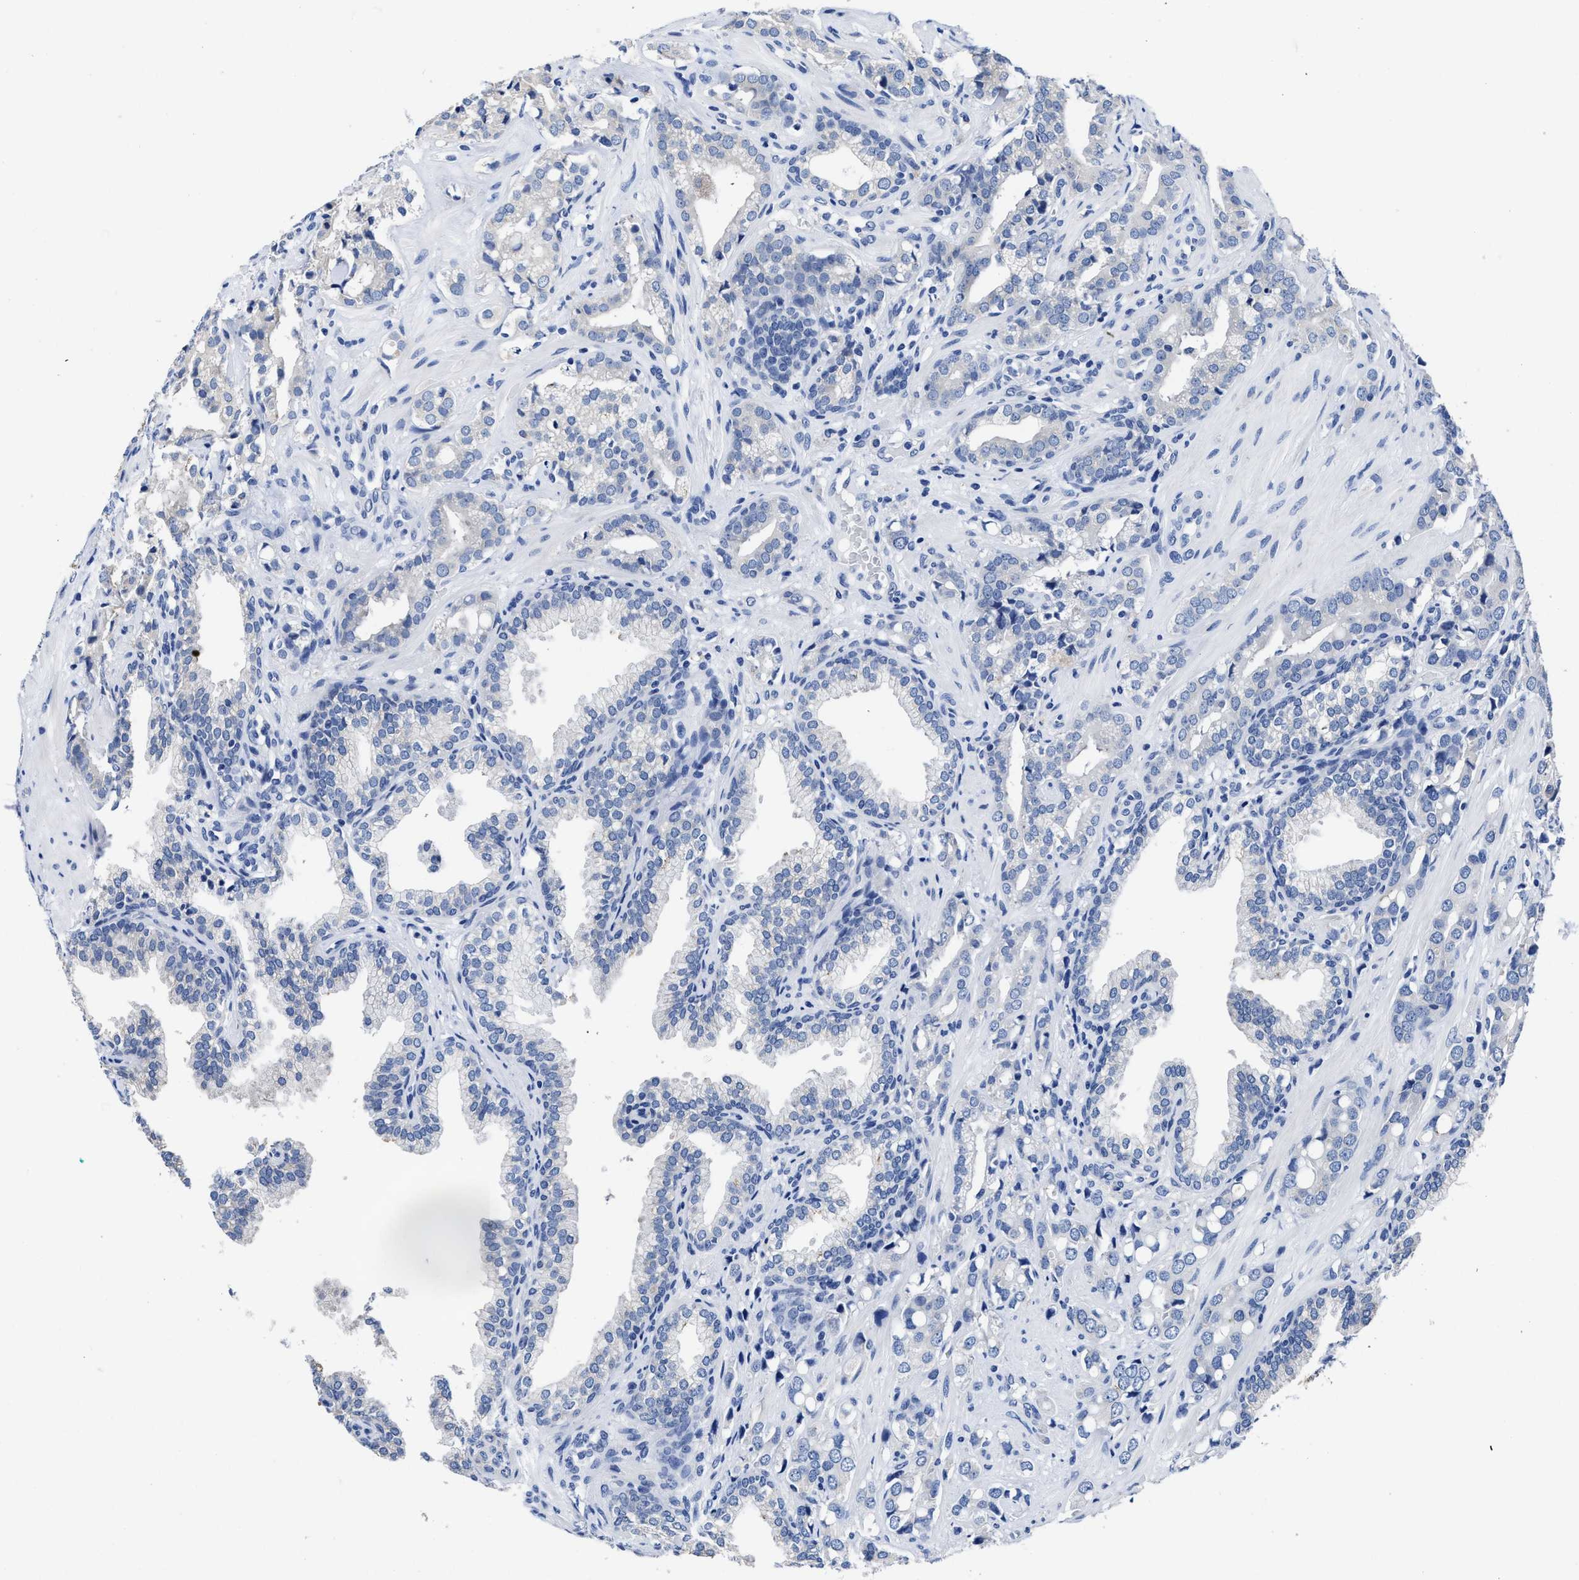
{"staining": {"intensity": "negative", "quantity": "none", "location": "none"}, "tissue": "prostate cancer", "cell_type": "Tumor cells", "image_type": "cancer", "snomed": [{"axis": "morphology", "description": "Adenocarcinoma, High grade"}, {"axis": "topography", "description": "Prostate"}], "caption": "The photomicrograph exhibits no significant positivity in tumor cells of adenocarcinoma (high-grade) (prostate).", "gene": "HOOK1", "patient": {"sex": "male", "age": 52}}